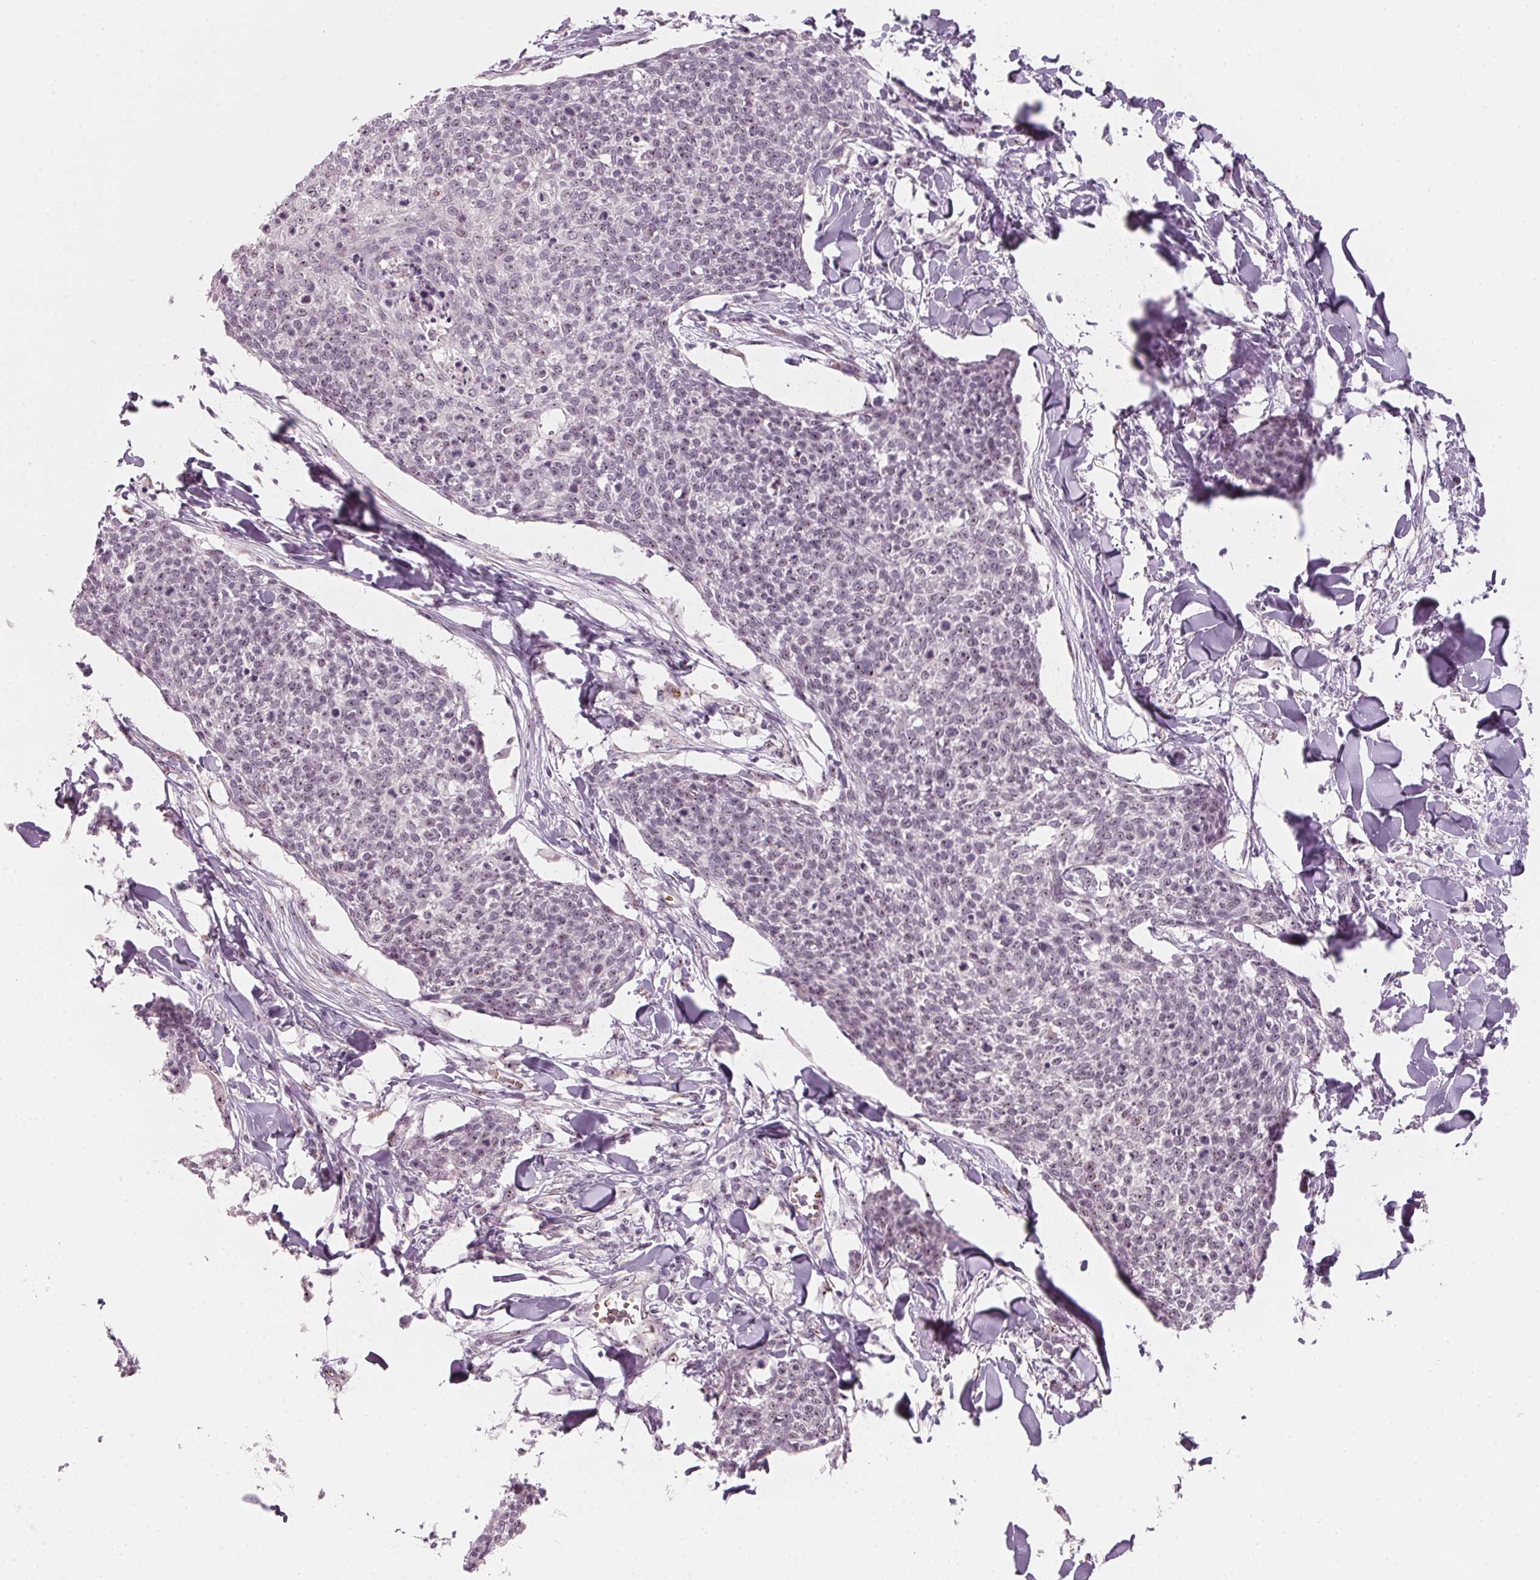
{"staining": {"intensity": "weak", "quantity": "<25%", "location": "nuclear"}, "tissue": "skin cancer", "cell_type": "Tumor cells", "image_type": "cancer", "snomed": [{"axis": "morphology", "description": "Squamous cell carcinoma, NOS"}, {"axis": "topography", "description": "Skin"}, {"axis": "topography", "description": "Vulva"}], "caption": "Histopathology image shows no protein expression in tumor cells of skin squamous cell carcinoma tissue.", "gene": "DNTTIP2", "patient": {"sex": "female", "age": 75}}